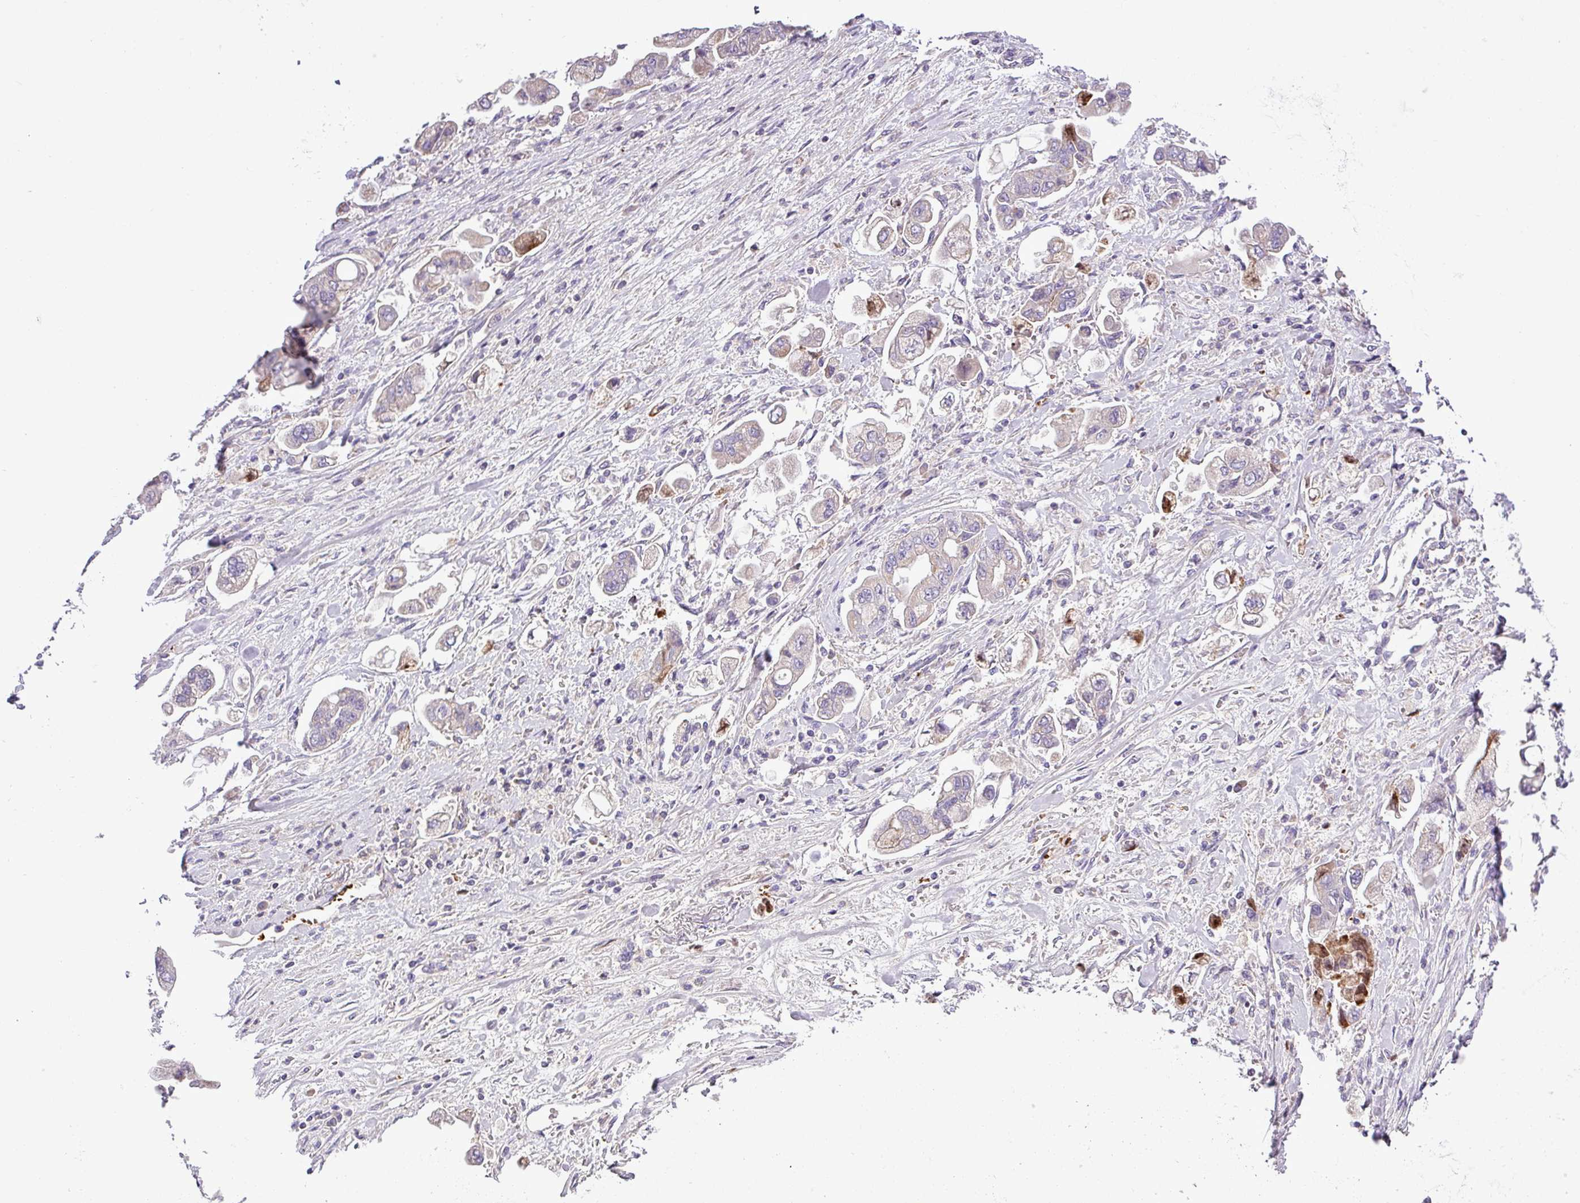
{"staining": {"intensity": "negative", "quantity": "none", "location": "none"}, "tissue": "stomach cancer", "cell_type": "Tumor cells", "image_type": "cancer", "snomed": [{"axis": "morphology", "description": "Adenocarcinoma, NOS"}, {"axis": "topography", "description": "Stomach"}], "caption": "Stomach cancer was stained to show a protein in brown. There is no significant staining in tumor cells. (DAB immunohistochemistry (IHC) visualized using brightfield microscopy, high magnification).", "gene": "FAM183A", "patient": {"sex": "male", "age": 62}}